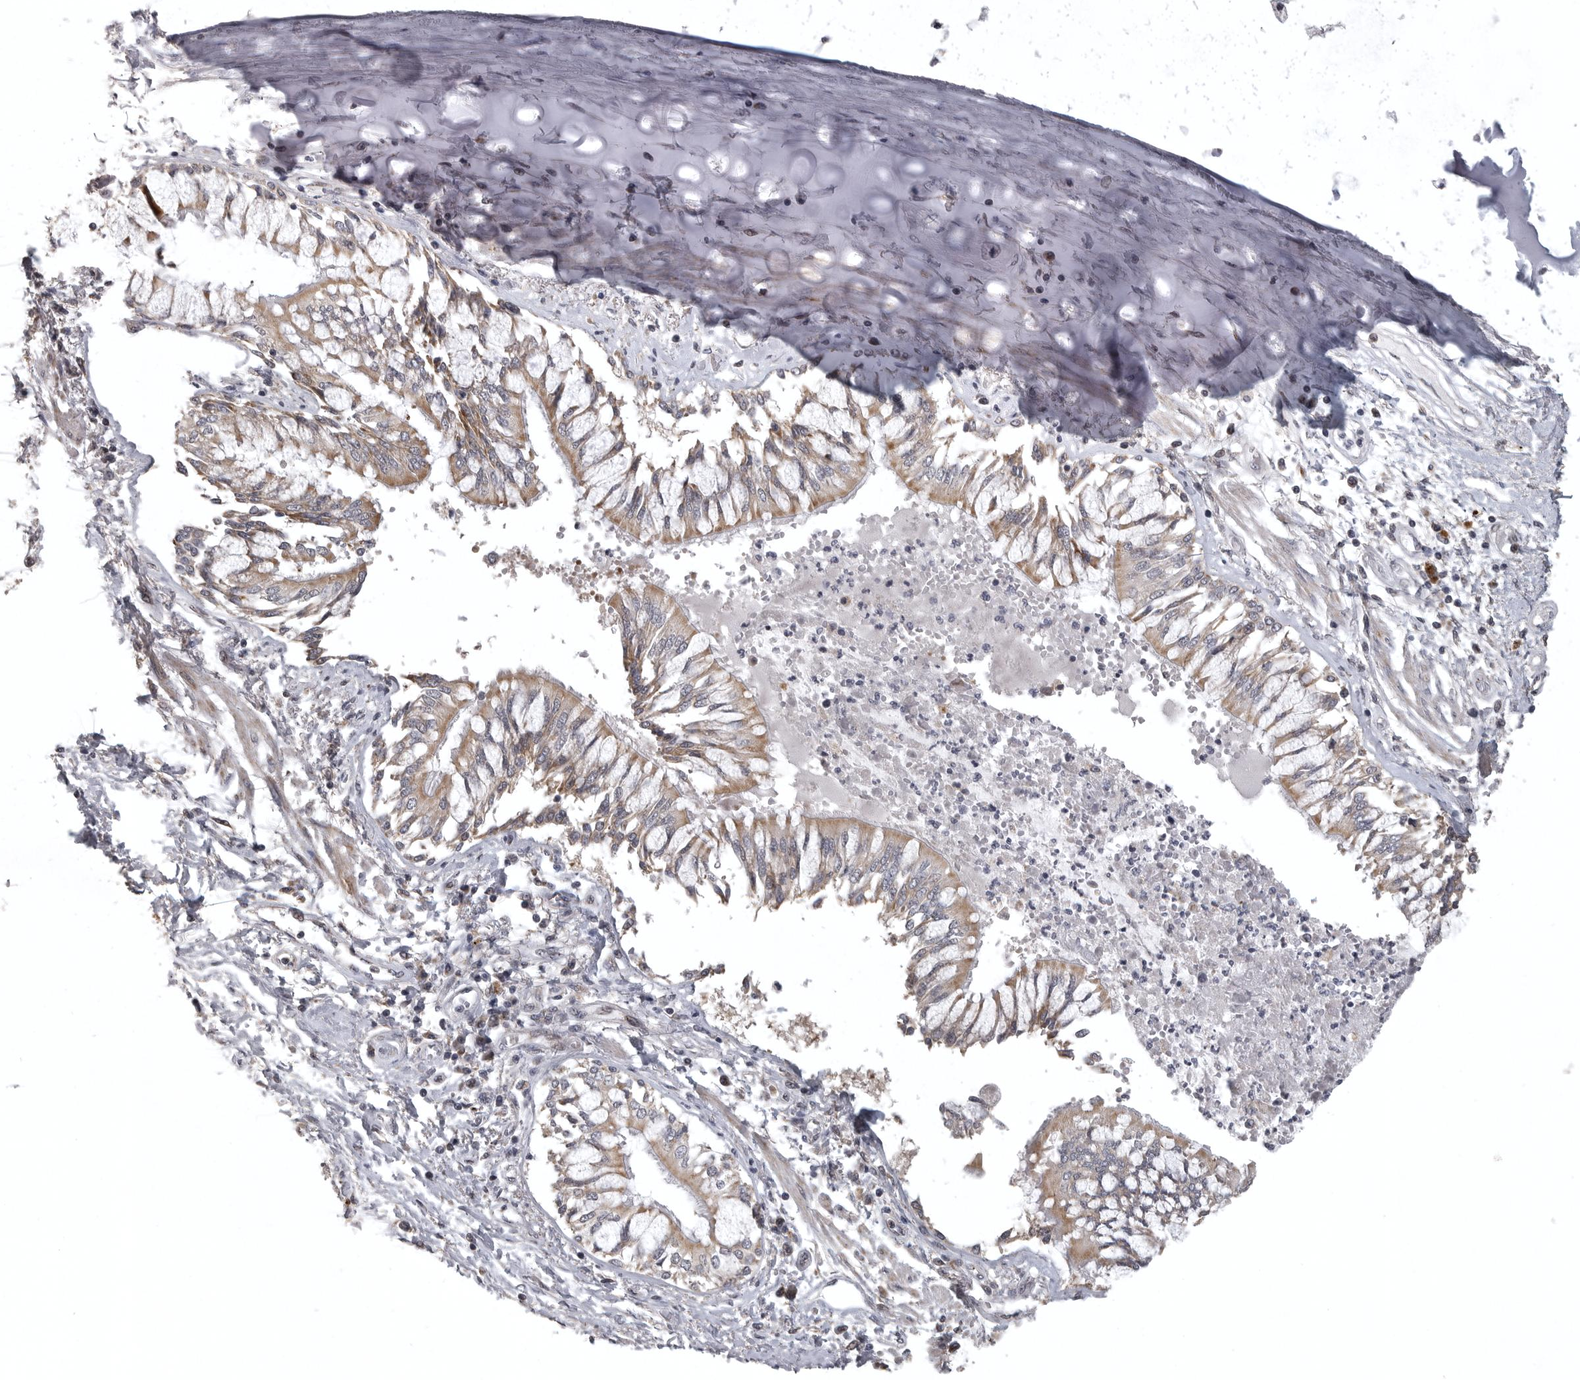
{"staining": {"intensity": "moderate", "quantity": ">75%", "location": "cytoplasmic/membranous"}, "tissue": "bronchus", "cell_type": "Respiratory epithelial cells", "image_type": "normal", "snomed": [{"axis": "morphology", "description": "Normal tissue, NOS"}, {"axis": "topography", "description": "Cartilage tissue"}, {"axis": "topography", "description": "Bronchus"}, {"axis": "topography", "description": "Lung"}], "caption": "A high-resolution photomicrograph shows immunohistochemistry (IHC) staining of unremarkable bronchus, which exhibits moderate cytoplasmic/membranous staining in about >75% of respiratory epithelial cells.", "gene": "POLE2", "patient": {"sex": "female", "age": 49}}